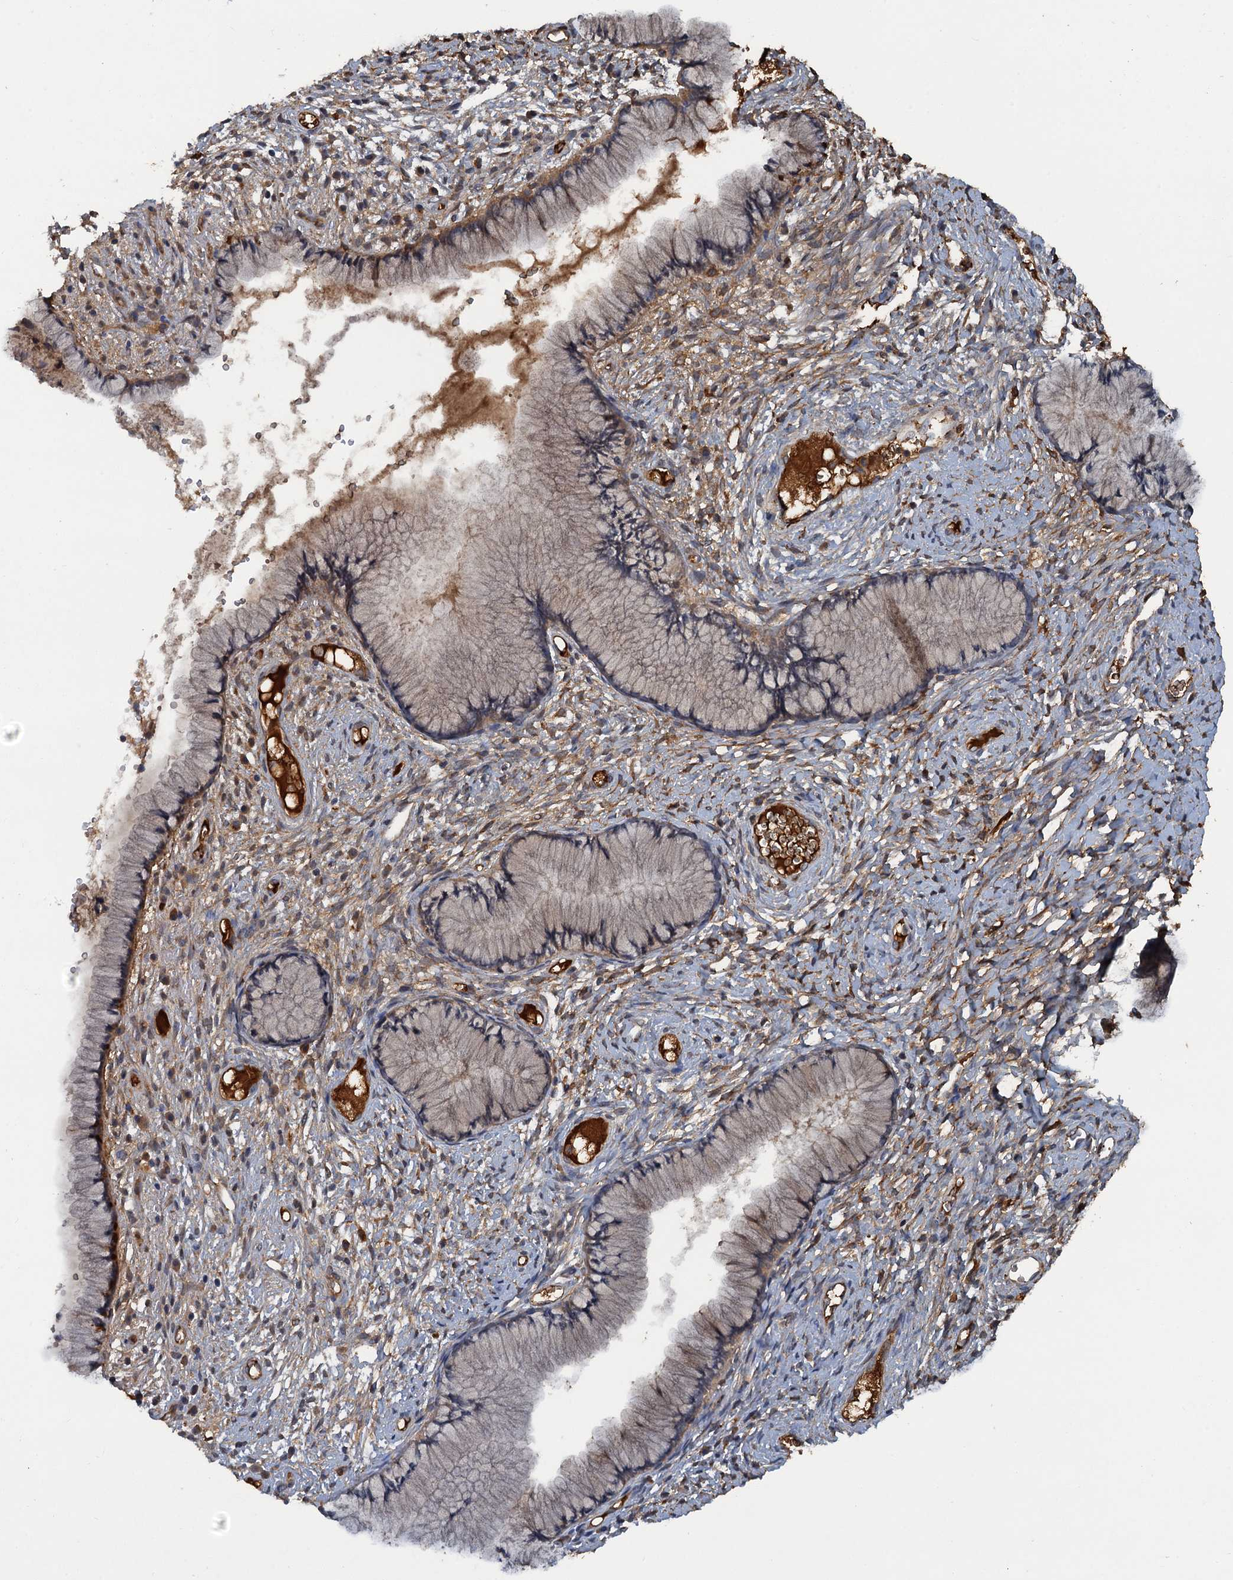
{"staining": {"intensity": "moderate", "quantity": "25%-75%", "location": "cytoplasmic/membranous"}, "tissue": "cervix", "cell_type": "Glandular cells", "image_type": "normal", "snomed": [{"axis": "morphology", "description": "Normal tissue, NOS"}, {"axis": "topography", "description": "Cervix"}], "caption": "A brown stain labels moderate cytoplasmic/membranous staining of a protein in glandular cells of normal cervix. Nuclei are stained in blue.", "gene": "HAPLN3", "patient": {"sex": "female", "age": 42}}